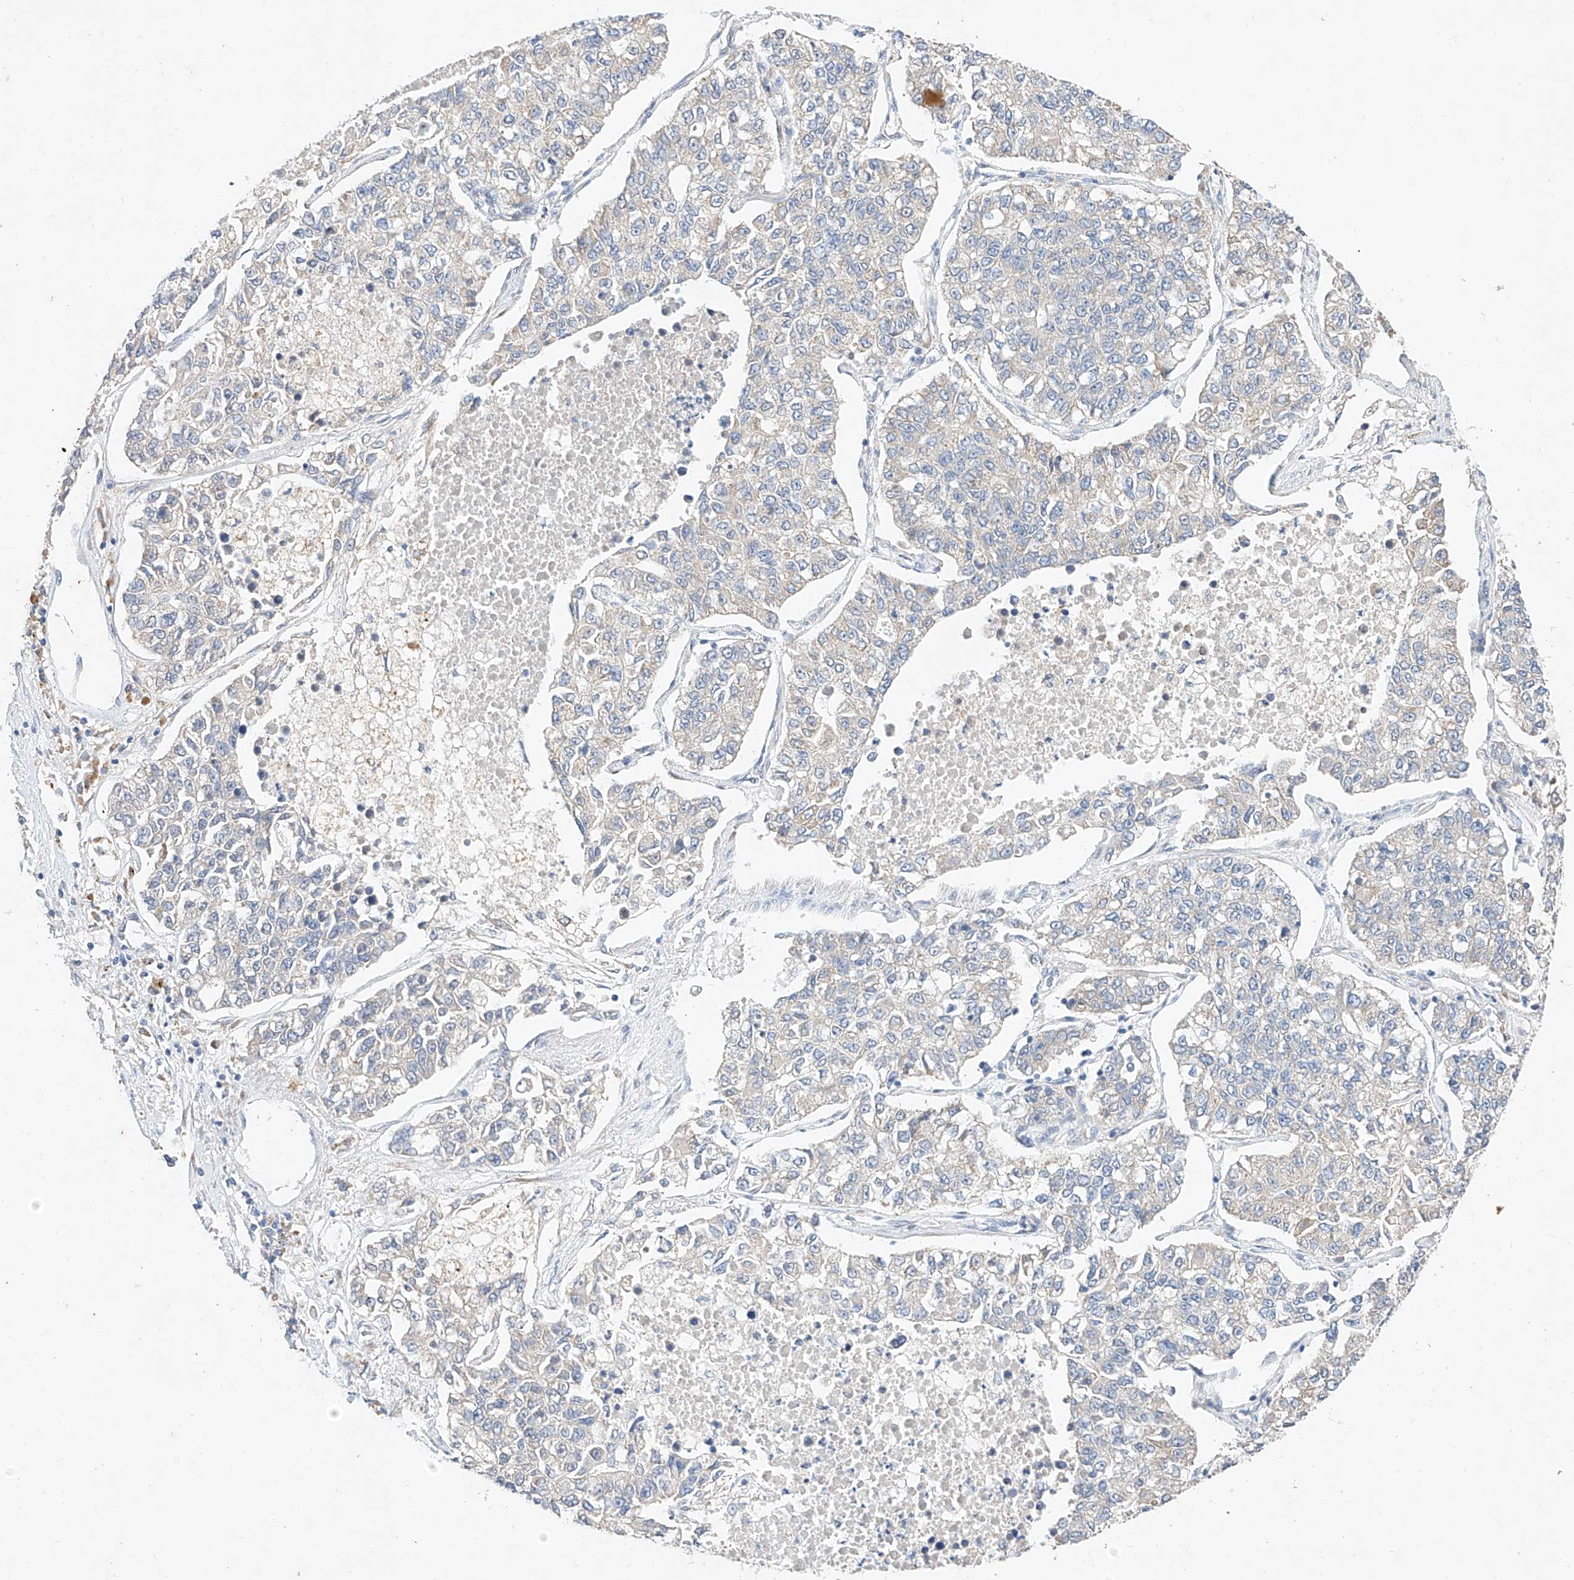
{"staining": {"intensity": "negative", "quantity": "none", "location": "none"}, "tissue": "lung cancer", "cell_type": "Tumor cells", "image_type": "cancer", "snomed": [{"axis": "morphology", "description": "Adenocarcinoma, NOS"}, {"axis": "topography", "description": "Lung"}], "caption": "Tumor cells show no significant protein positivity in lung cancer (adenocarcinoma).", "gene": "C6orf118", "patient": {"sex": "male", "age": 49}}